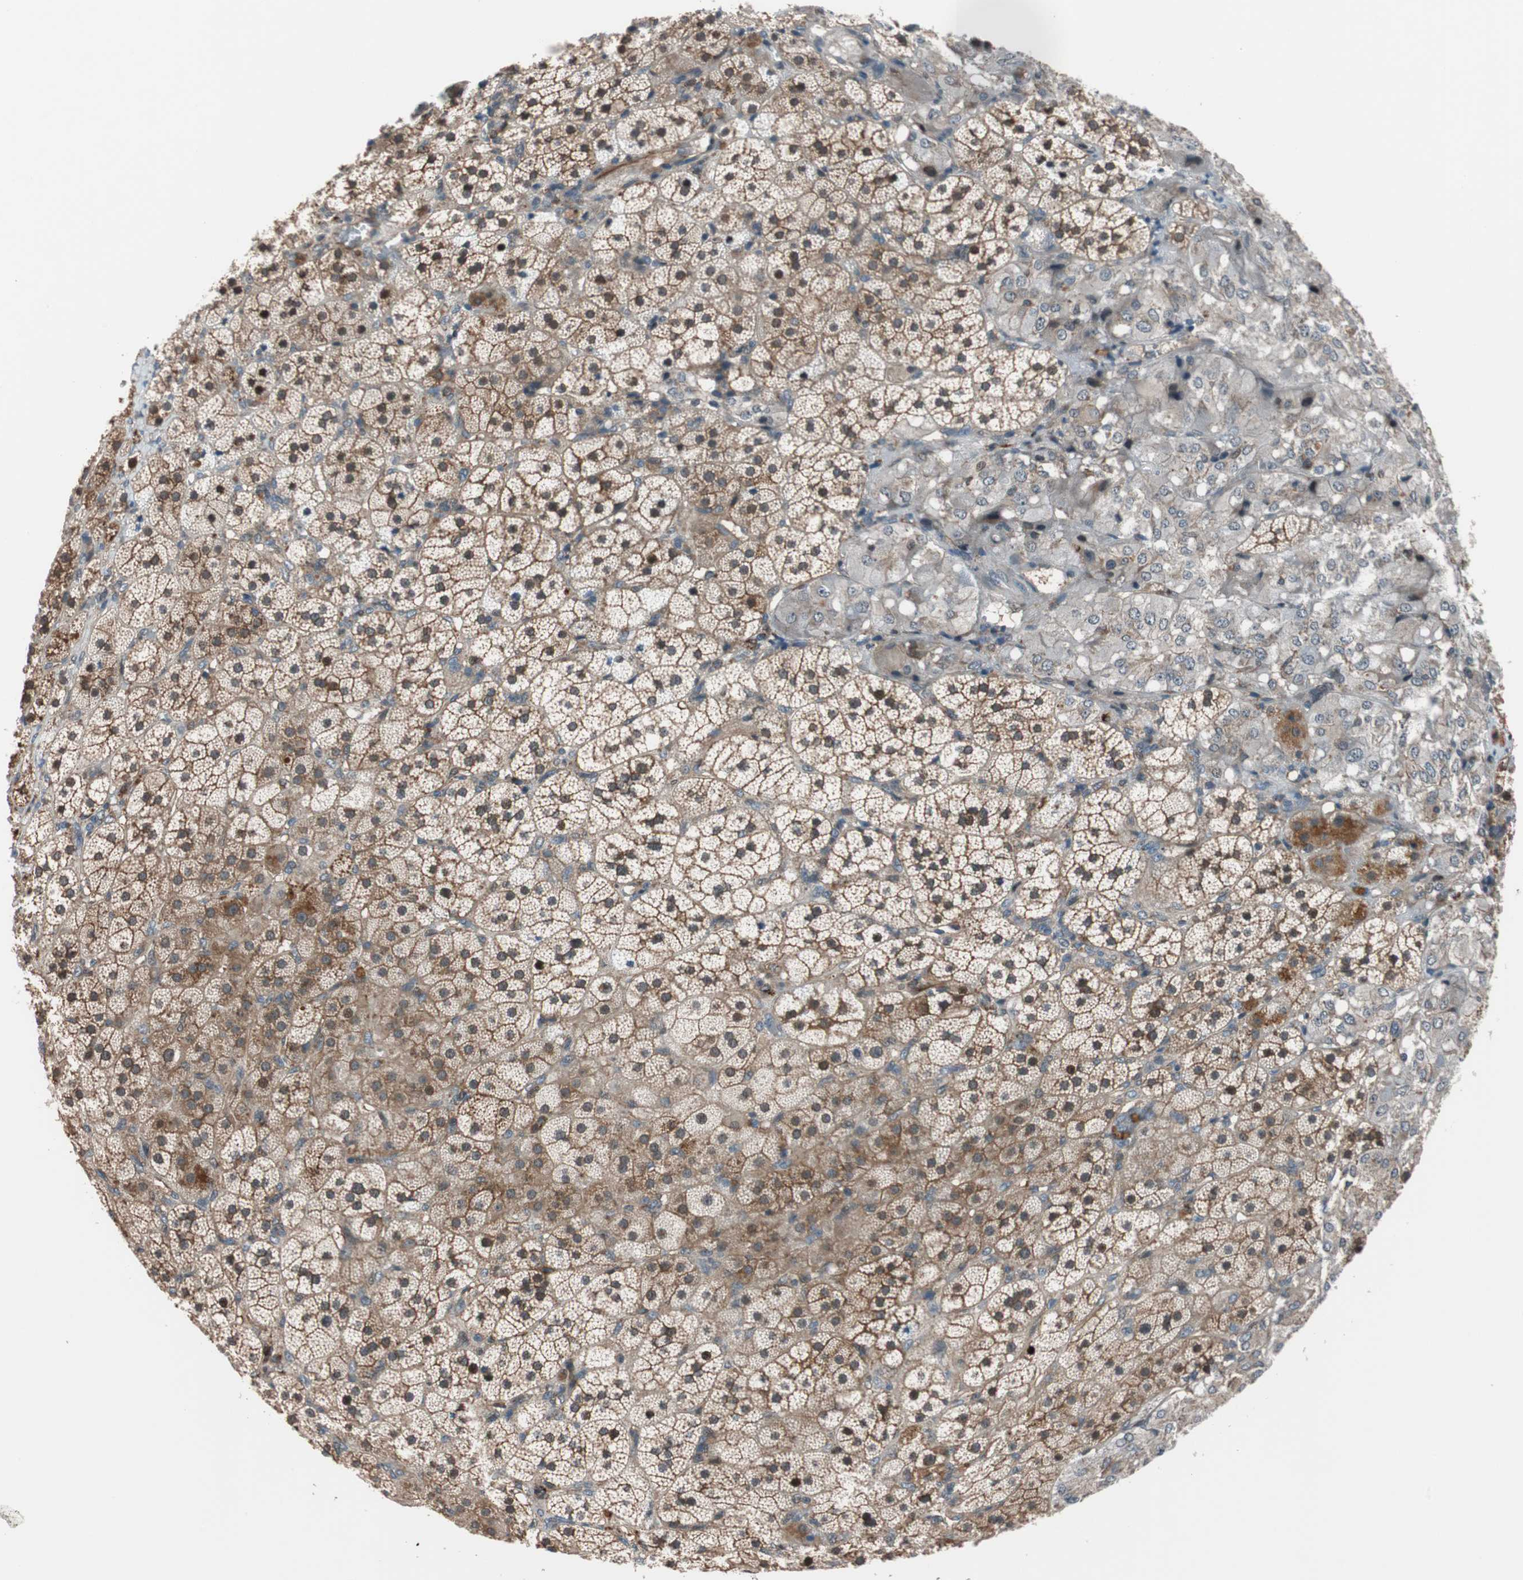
{"staining": {"intensity": "moderate", "quantity": ">75%", "location": "cytoplasmic/membranous,nuclear"}, "tissue": "adrenal gland", "cell_type": "Glandular cells", "image_type": "normal", "snomed": [{"axis": "morphology", "description": "Normal tissue, NOS"}, {"axis": "topography", "description": "Adrenal gland"}], "caption": "This micrograph demonstrates benign adrenal gland stained with immunohistochemistry to label a protein in brown. The cytoplasmic/membranous,nuclear of glandular cells show moderate positivity for the protein. Nuclei are counter-stained blue.", "gene": "P3R3URF", "patient": {"sex": "female", "age": 44}}